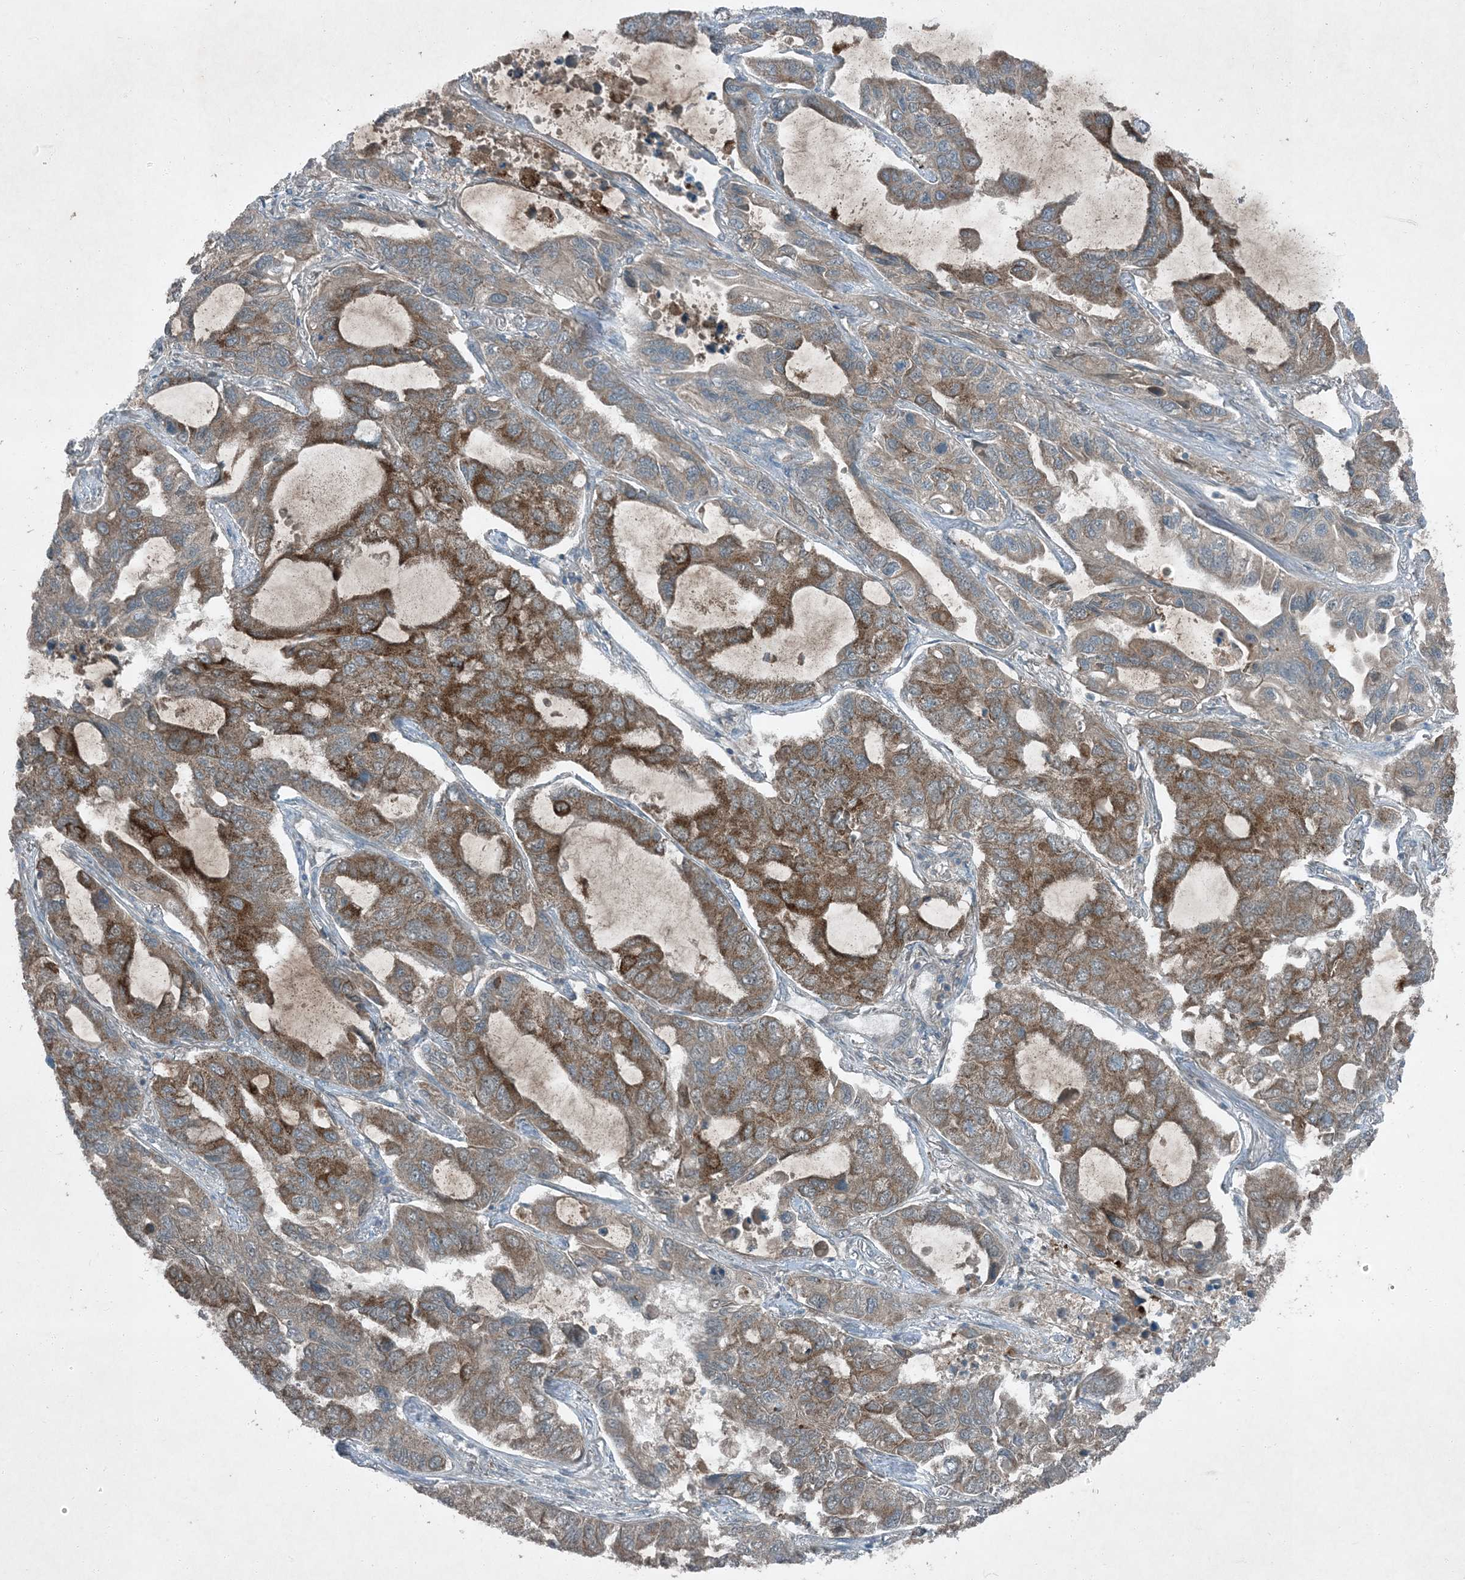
{"staining": {"intensity": "moderate", "quantity": ">75%", "location": "cytoplasmic/membranous"}, "tissue": "lung cancer", "cell_type": "Tumor cells", "image_type": "cancer", "snomed": [{"axis": "morphology", "description": "Adenocarcinoma, NOS"}, {"axis": "topography", "description": "Lung"}], "caption": "Human lung cancer (adenocarcinoma) stained with a protein marker displays moderate staining in tumor cells.", "gene": "MDN1", "patient": {"sex": "male", "age": 64}}